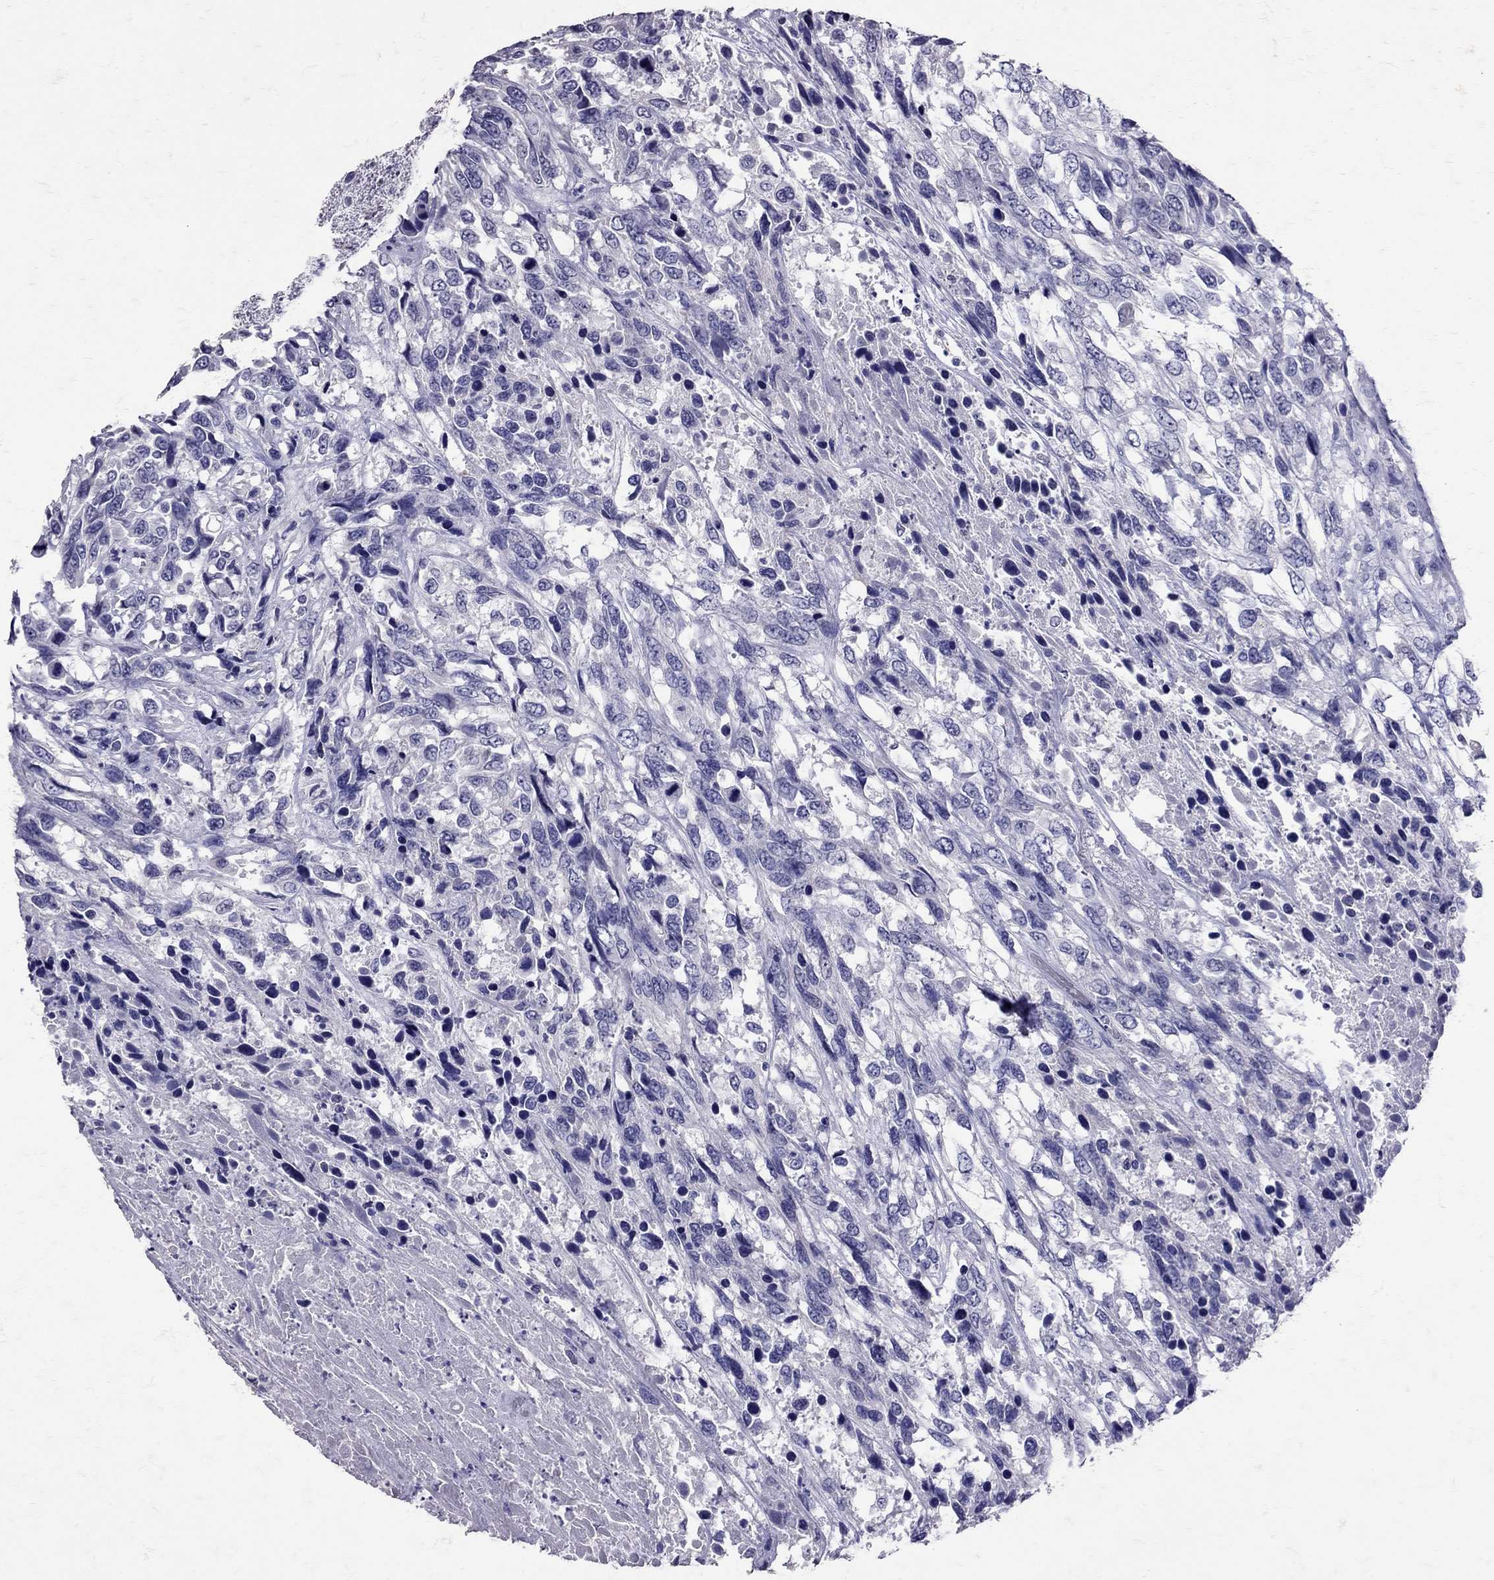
{"staining": {"intensity": "negative", "quantity": "none", "location": "none"}, "tissue": "urothelial cancer", "cell_type": "Tumor cells", "image_type": "cancer", "snomed": [{"axis": "morphology", "description": "Urothelial carcinoma, High grade"}, {"axis": "topography", "description": "Urinary bladder"}], "caption": "This is an immunohistochemistry image of human urothelial cancer. There is no staining in tumor cells.", "gene": "SST", "patient": {"sex": "female", "age": 70}}